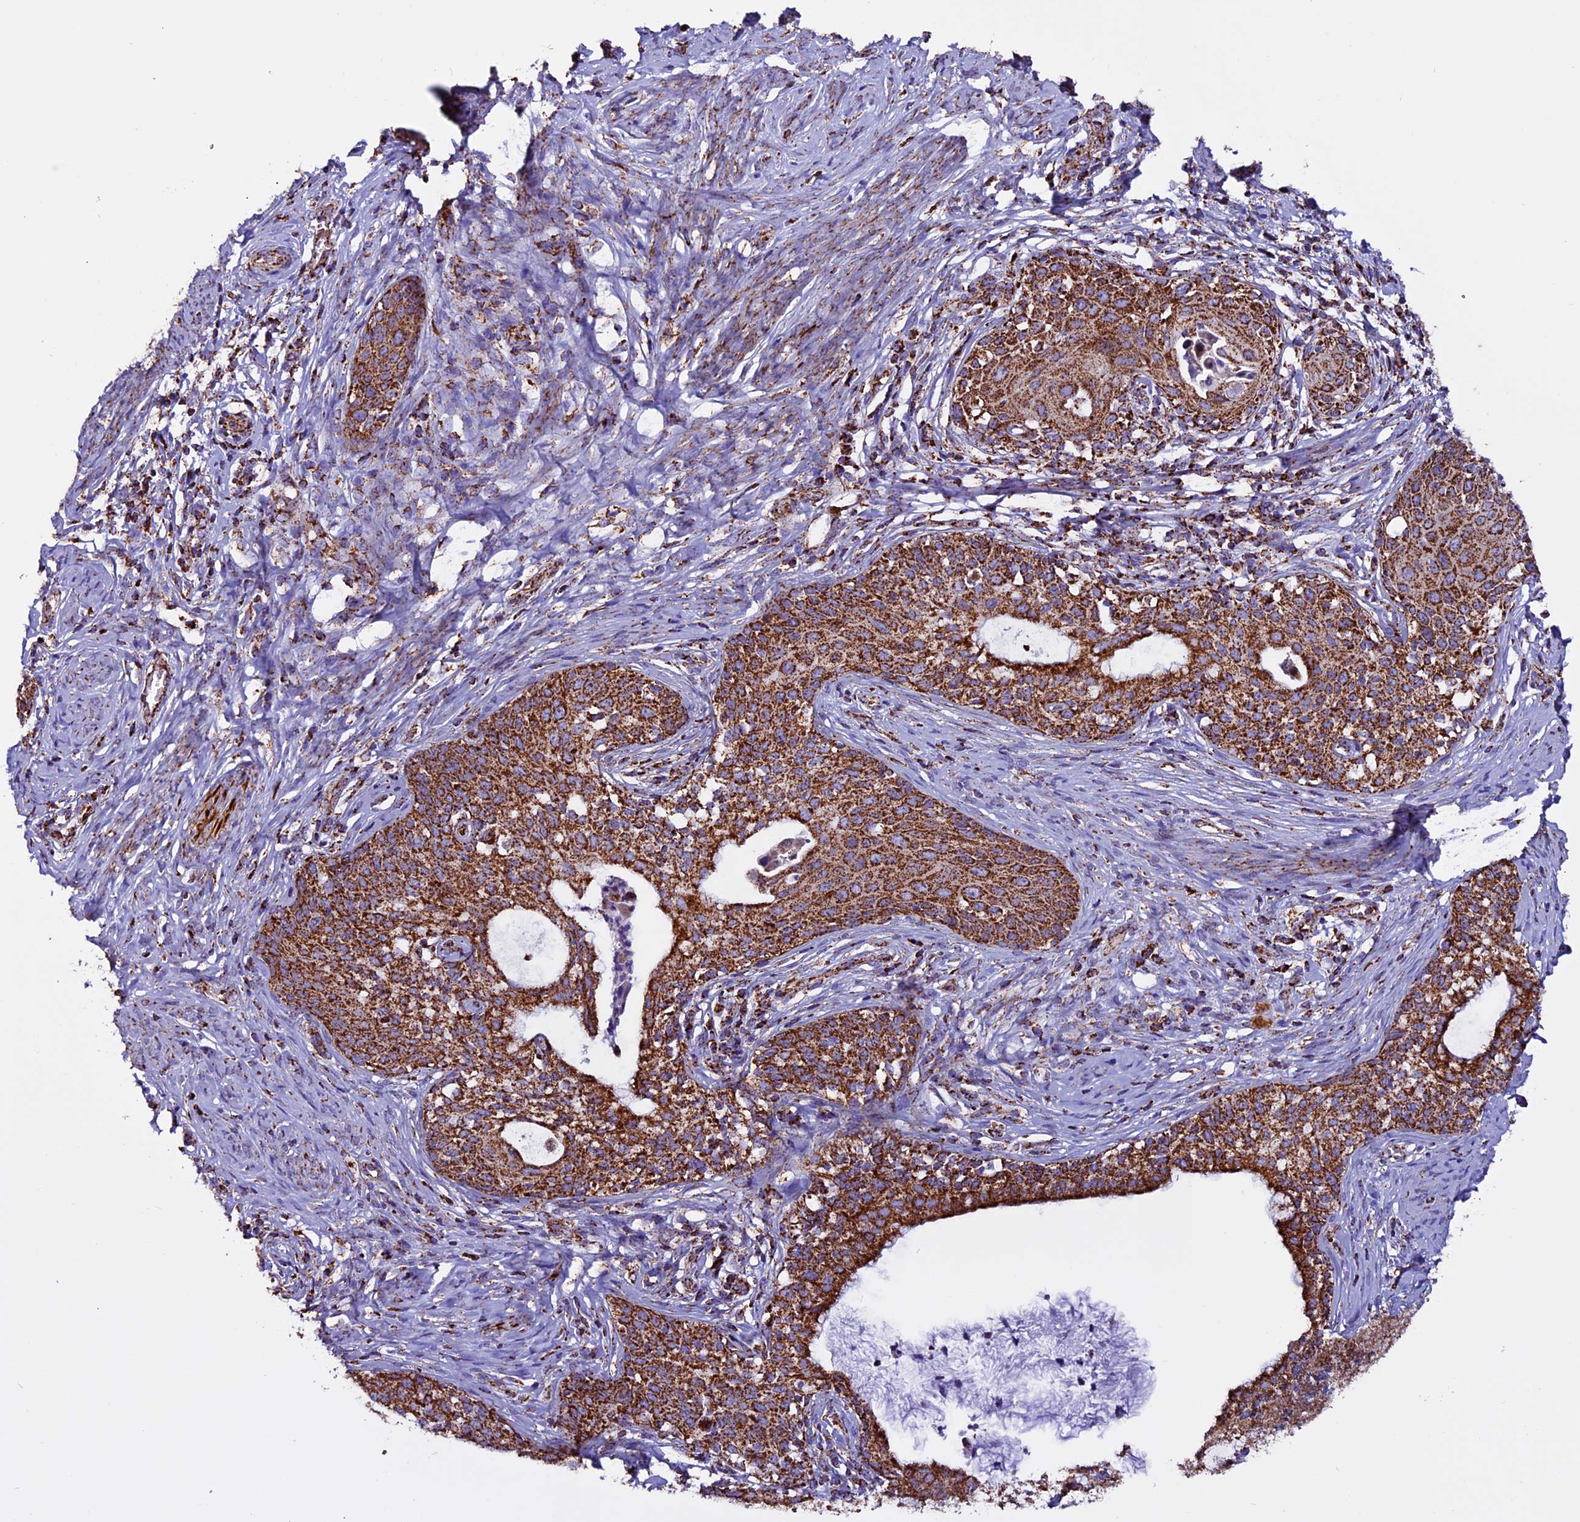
{"staining": {"intensity": "strong", "quantity": ">75%", "location": "cytoplasmic/membranous"}, "tissue": "cervical cancer", "cell_type": "Tumor cells", "image_type": "cancer", "snomed": [{"axis": "morphology", "description": "Squamous cell carcinoma, NOS"}, {"axis": "morphology", "description": "Adenocarcinoma, NOS"}, {"axis": "topography", "description": "Cervix"}], "caption": "High-magnification brightfield microscopy of cervical adenocarcinoma stained with DAB (3,3'-diaminobenzidine) (brown) and counterstained with hematoxylin (blue). tumor cells exhibit strong cytoplasmic/membranous expression is identified in about>75% of cells.", "gene": "CX3CL1", "patient": {"sex": "female", "age": 52}}